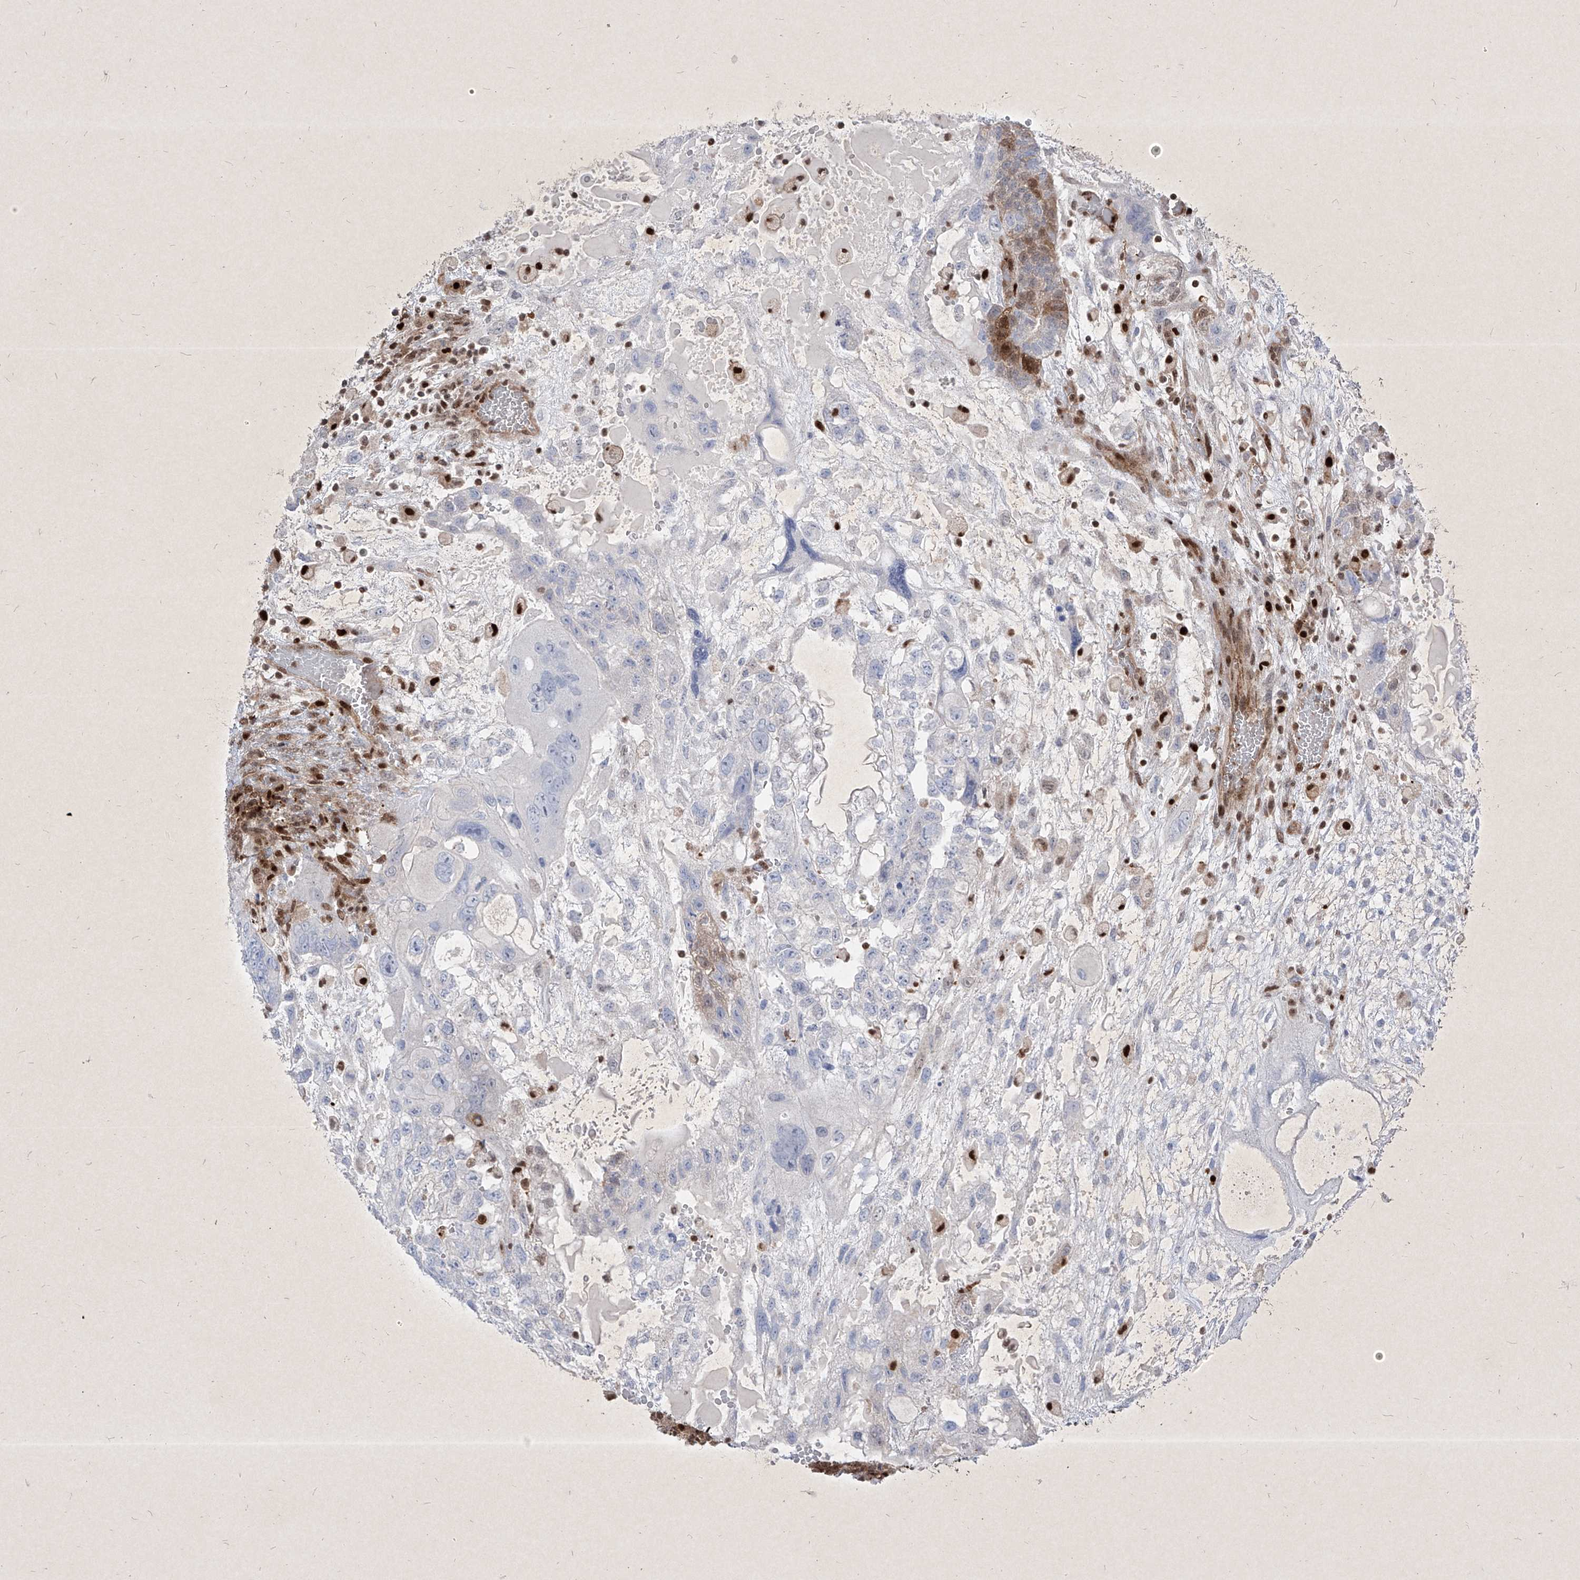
{"staining": {"intensity": "moderate", "quantity": "<25%", "location": "cytoplasmic/membranous,nuclear"}, "tissue": "testis cancer", "cell_type": "Tumor cells", "image_type": "cancer", "snomed": [{"axis": "morphology", "description": "Carcinoma, Embryonal, NOS"}, {"axis": "topography", "description": "Testis"}], "caption": "A high-resolution micrograph shows immunohistochemistry staining of testis cancer, which displays moderate cytoplasmic/membranous and nuclear expression in approximately <25% of tumor cells.", "gene": "PSMB10", "patient": {"sex": "male", "age": 36}}